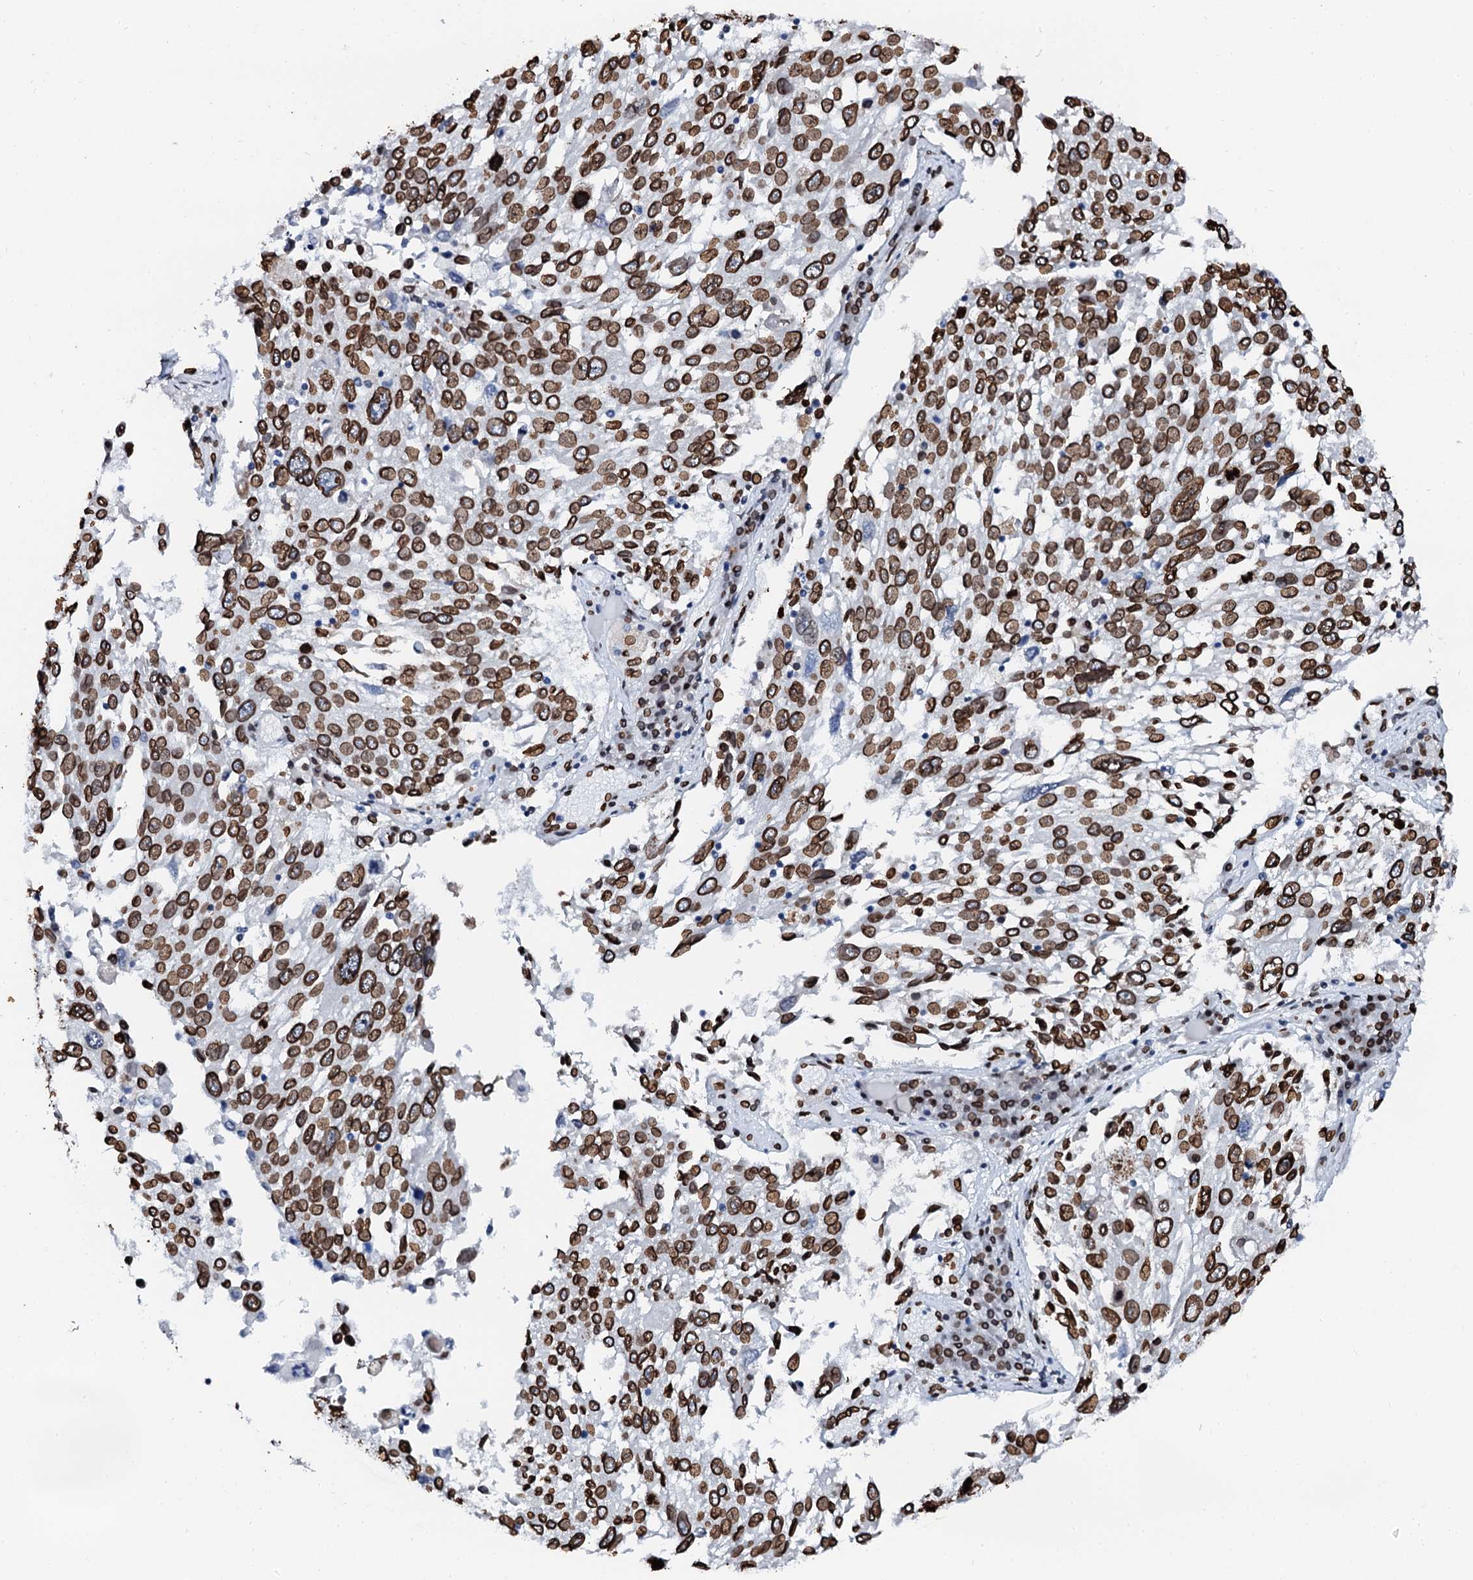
{"staining": {"intensity": "strong", "quantity": ">75%", "location": "cytoplasmic/membranous,nuclear"}, "tissue": "lung cancer", "cell_type": "Tumor cells", "image_type": "cancer", "snomed": [{"axis": "morphology", "description": "Squamous cell carcinoma, NOS"}, {"axis": "topography", "description": "Lung"}], "caption": "A brown stain highlights strong cytoplasmic/membranous and nuclear positivity of a protein in human lung squamous cell carcinoma tumor cells.", "gene": "KATNAL2", "patient": {"sex": "male", "age": 65}}